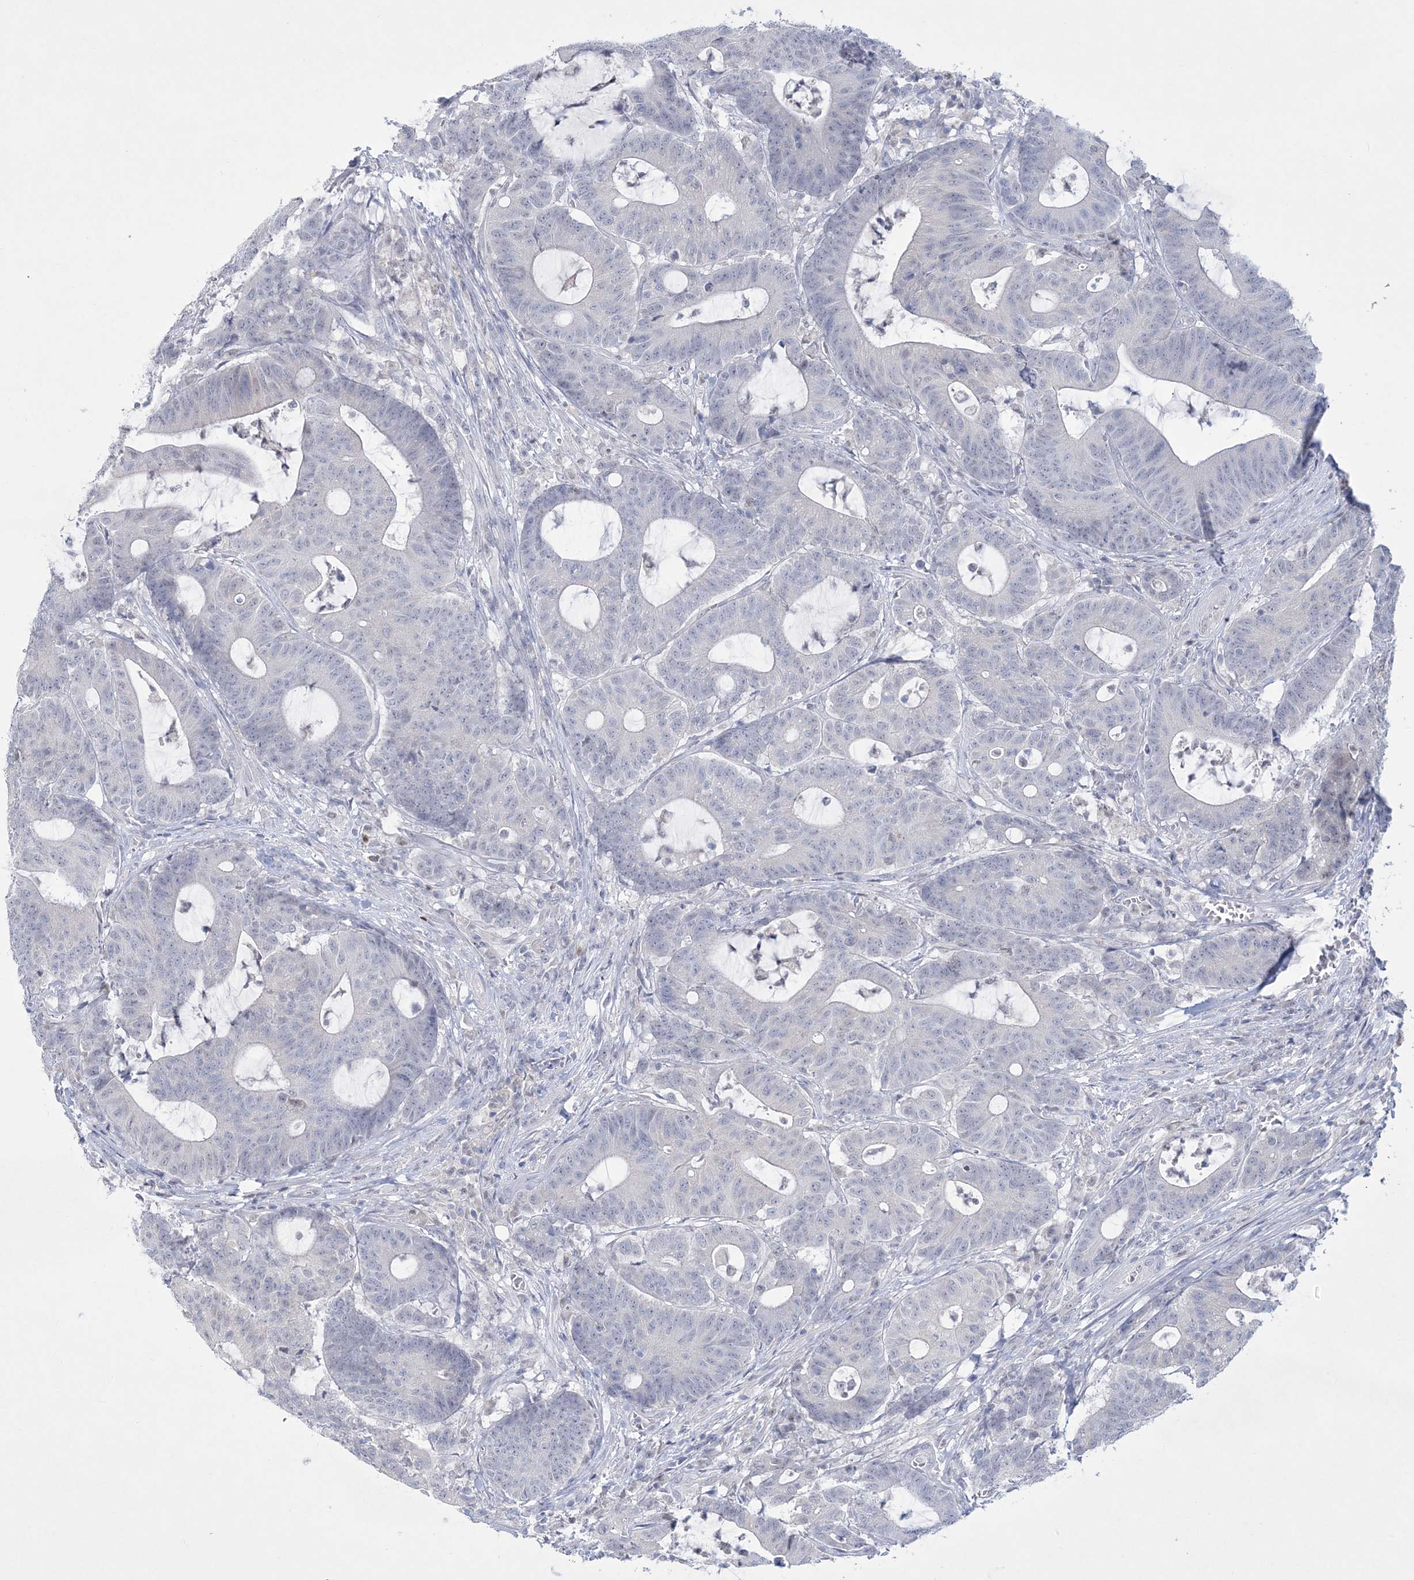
{"staining": {"intensity": "negative", "quantity": "none", "location": "none"}, "tissue": "colorectal cancer", "cell_type": "Tumor cells", "image_type": "cancer", "snomed": [{"axis": "morphology", "description": "Adenocarcinoma, NOS"}, {"axis": "topography", "description": "Colon"}], "caption": "High power microscopy image of an IHC photomicrograph of adenocarcinoma (colorectal), revealing no significant positivity in tumor cells. (DAB immunohistochemistry (IHC), high magnification).", "gene": "WDR27", "patient": {"sex": "female", "age": 84}}